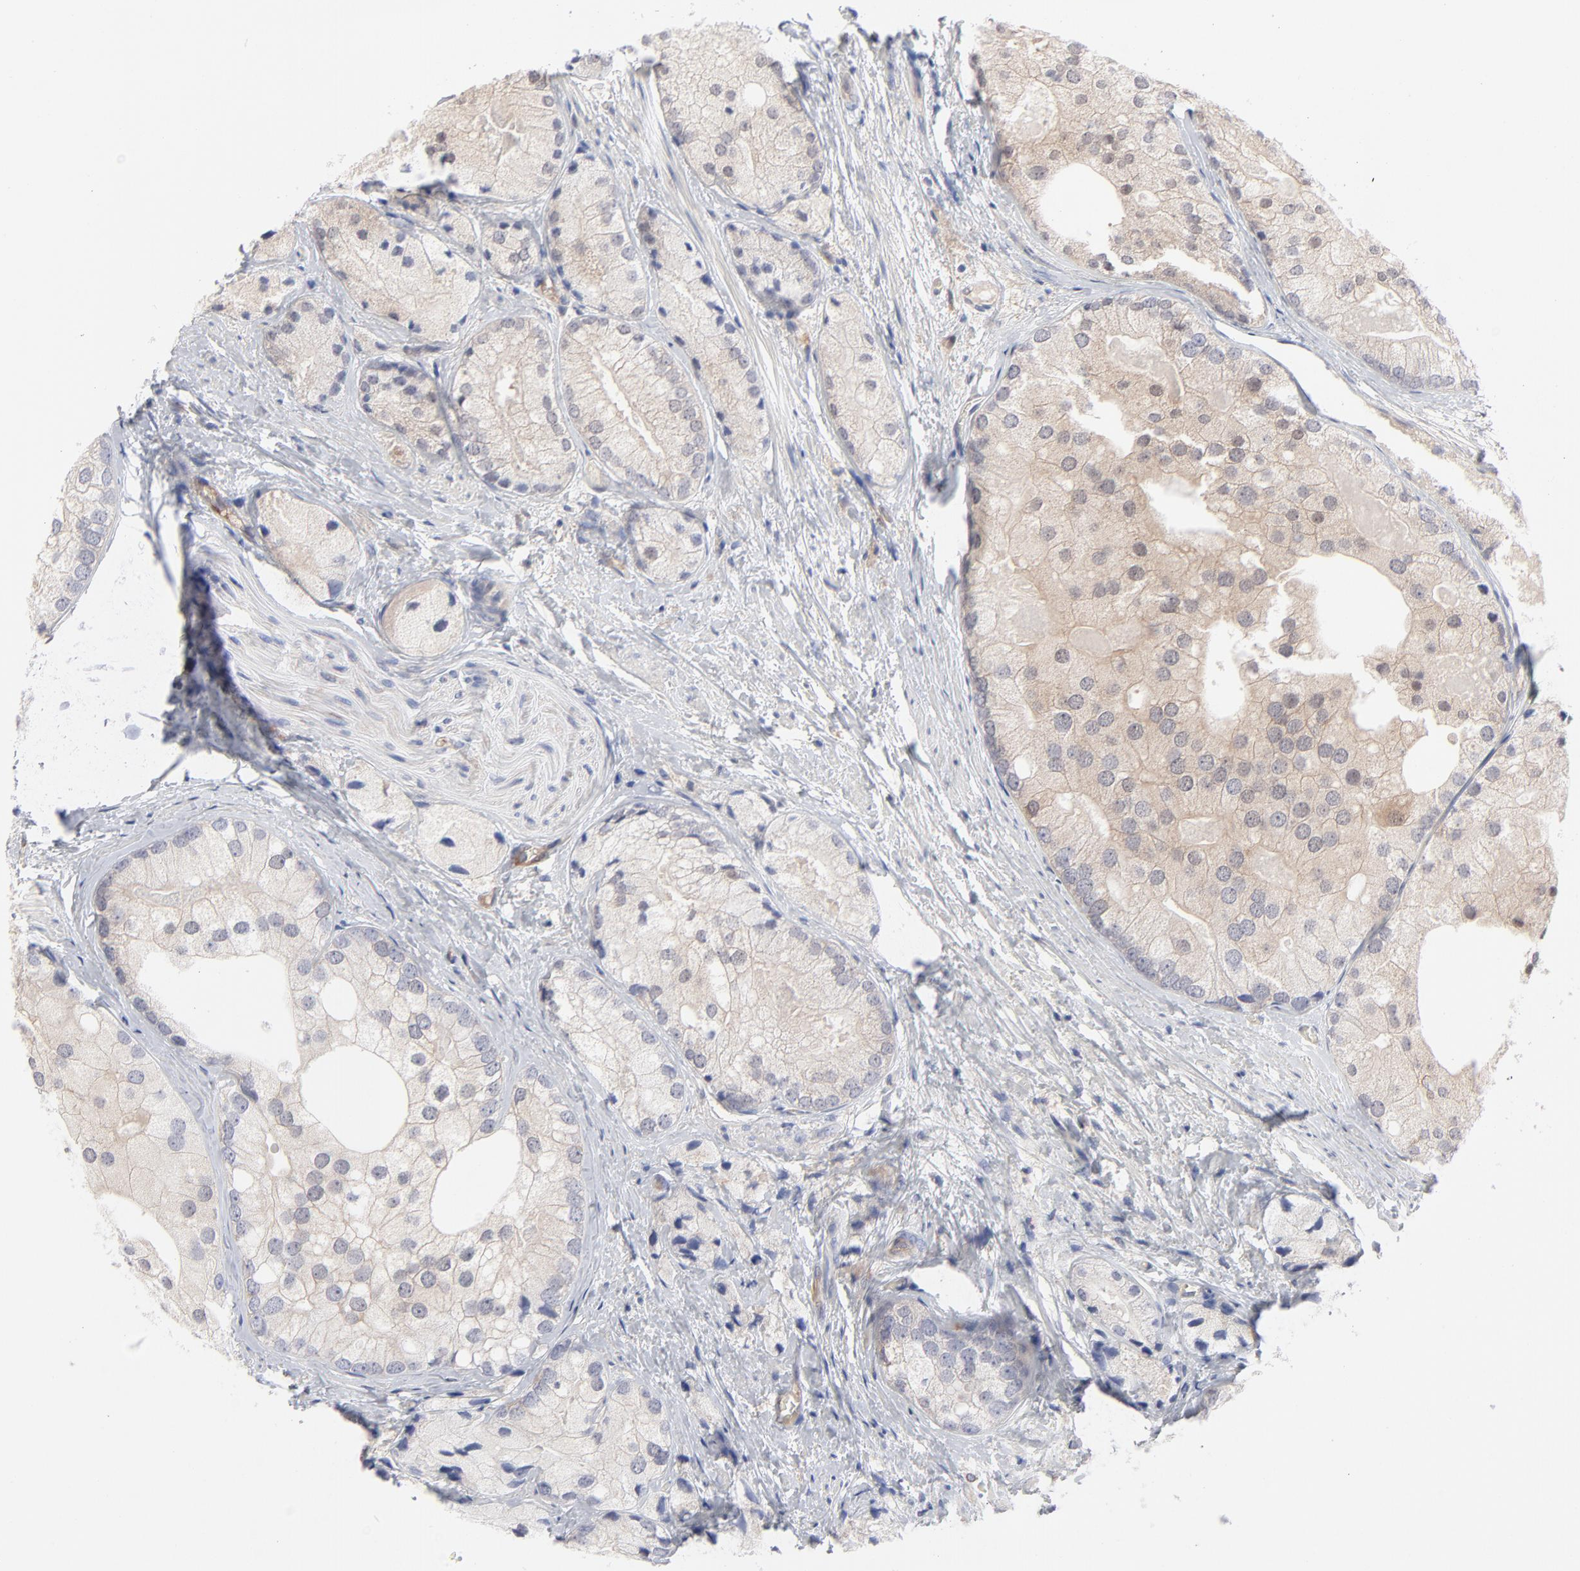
{"staining": {"intensity": "weak", "quantity": ">75%", "location": "cytoplasmic/membranous"}, "tissue": "prostate cancer", "cell_type": "Tumor cells", "image_type": "cancer", "snomed": [{"axis": "morphology", "description": "Adenocarcinoma, Low grade"}, {"axis": "topography", "description": "Prostate"}], "caption": "Tumor cells show low levels of weak cytoplasmic/membranous staining in about >75% of cells in adenocarcinoma (low-grade) (prostate).", "gene": "ARRB1", "patient": {"sex": "male", "age": 69}}